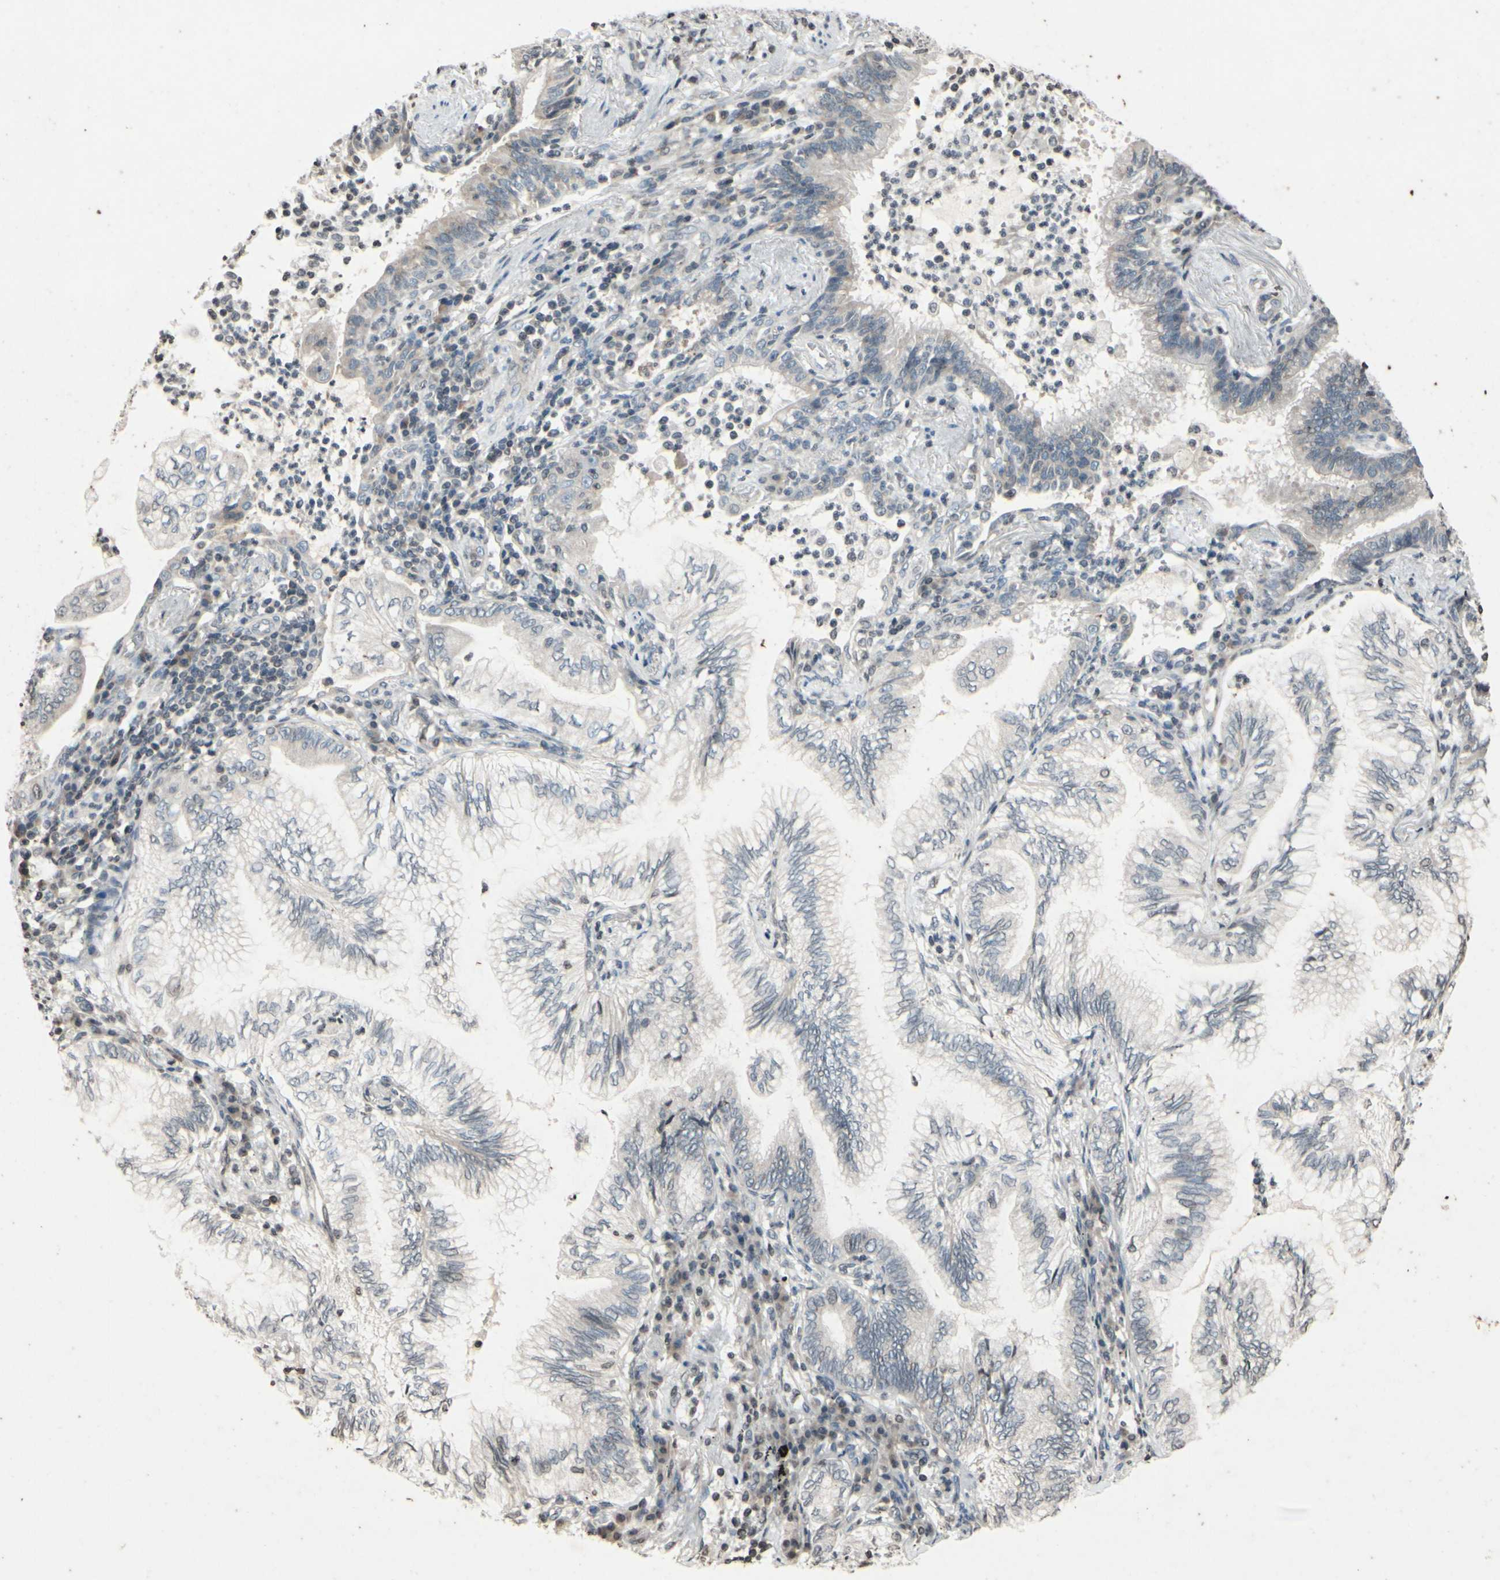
{"staining": {"intensity": "weak", "quantity": "25%-75%", "location": "cytoplasmic/membranous"}, "tissue": "lung cancer", "cell_type": "Tumor cells", "image_type": "cancer", "snomed": [{"axis": "morphology", "description": "Normal tissue, NOS"}, {"axis": "morphology", "description": "Adenocarcinoma, NOS"}, {"axis": "topography", "description": "Bronchus"}, {"axis": "topography", "description": "Lung"}], "caption": "High-magnification brightfield microscopy of adenocarcinoma (lung) stained with DAB (3,3'-diaminobenzidine) (brown) and counterstained with hematoxylin (blue). tumor cells exhibit weak cytoplasmic/membranous expression is identified in about25%-75% of cells.", "gene": "CLDN11", "patient": {"sex": "female", "age": 70}}